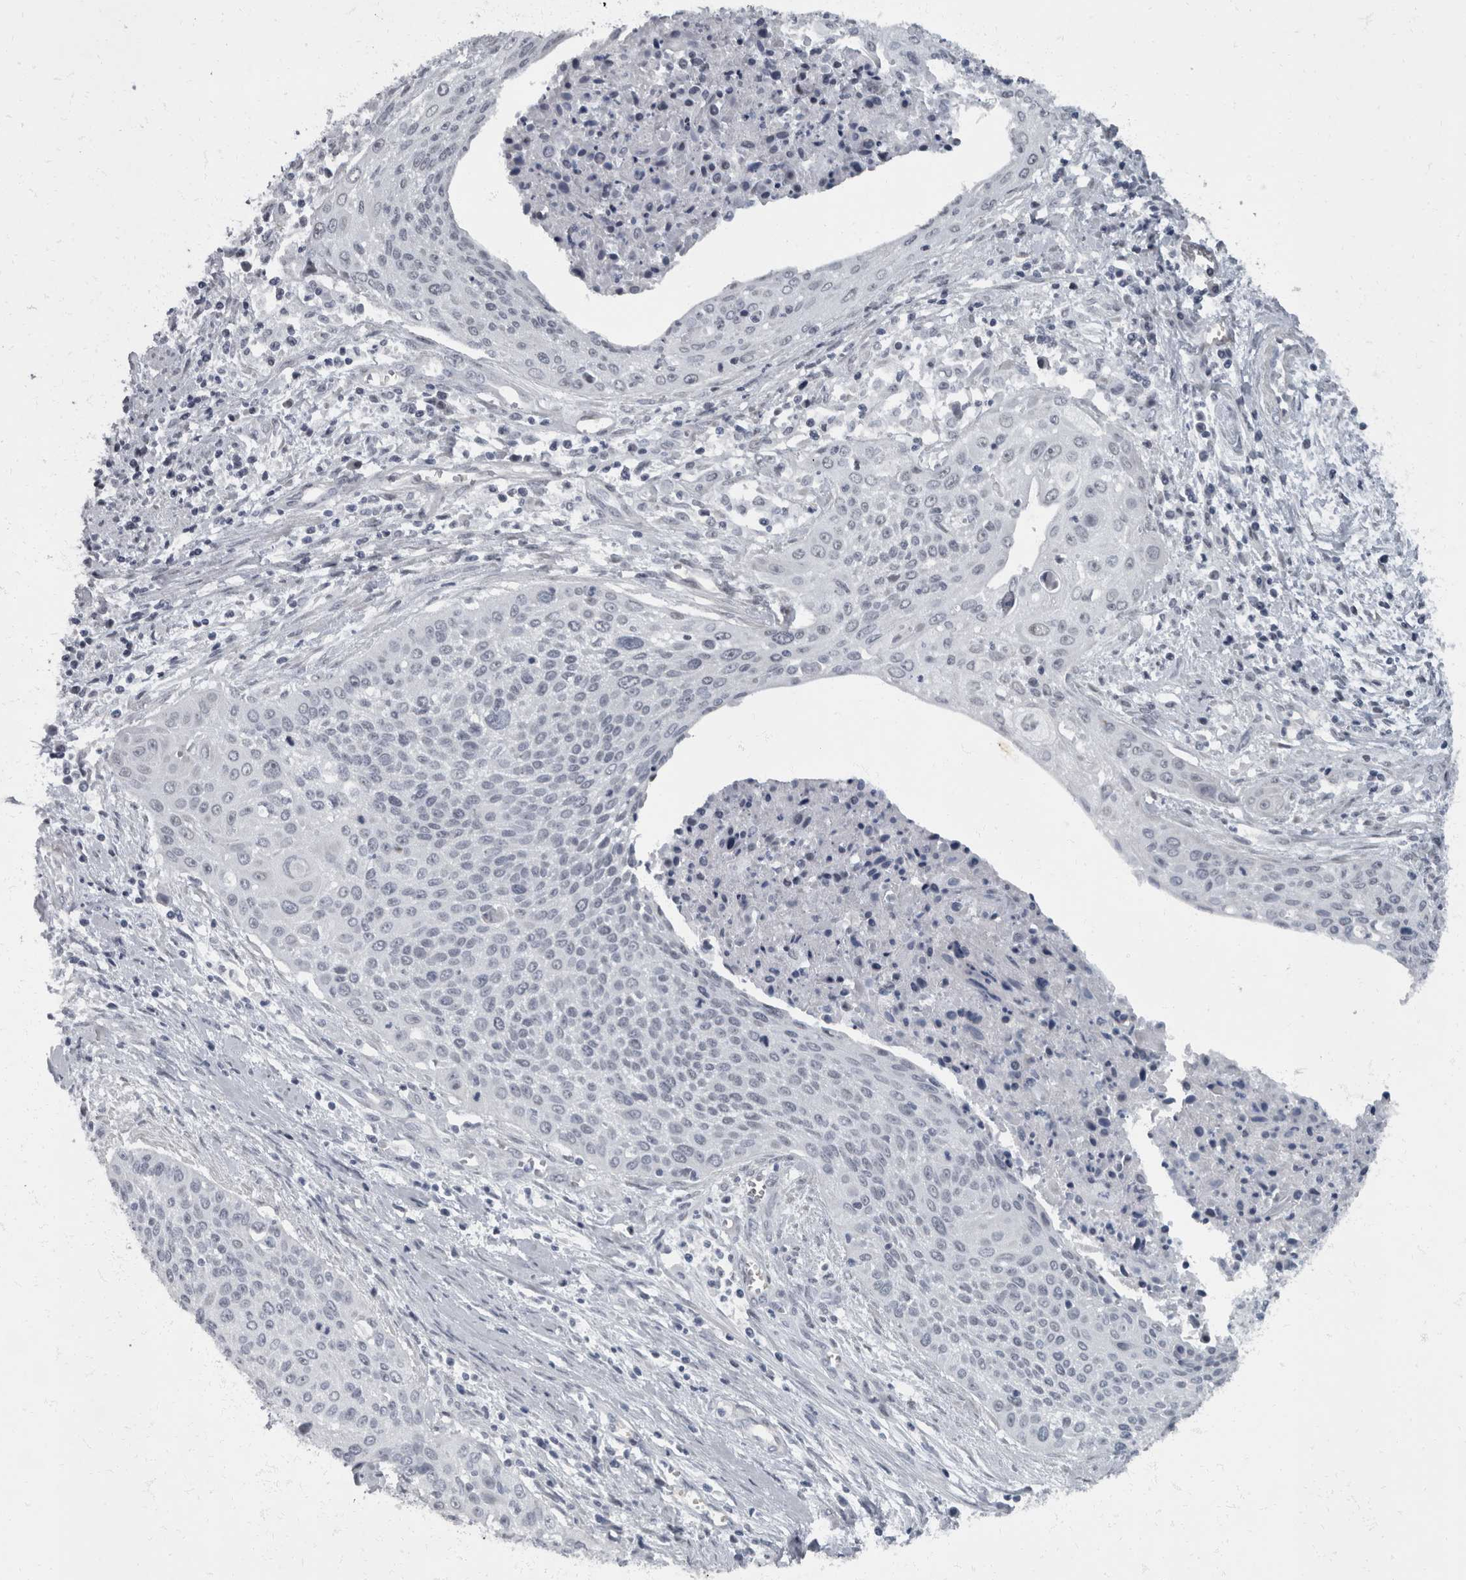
{"staining": {"intensity": "negative", "quantity": "none", "location": "none"}, "tissue": "cervical cancer", "cell_type": "Tumor cells", "image_type": "cancer", "snomed": [{"axis": "morphology", "description": "Squamous cell carcinoma, NOS"}, {"axis": "topography", "description": "Cervix"}], "caption": "Tumor cells show no significant positivity in cervical cancer (squamous cell carcinoma).", "gene": "WDR33", "patient": {"sex": "female", "age": 55}}